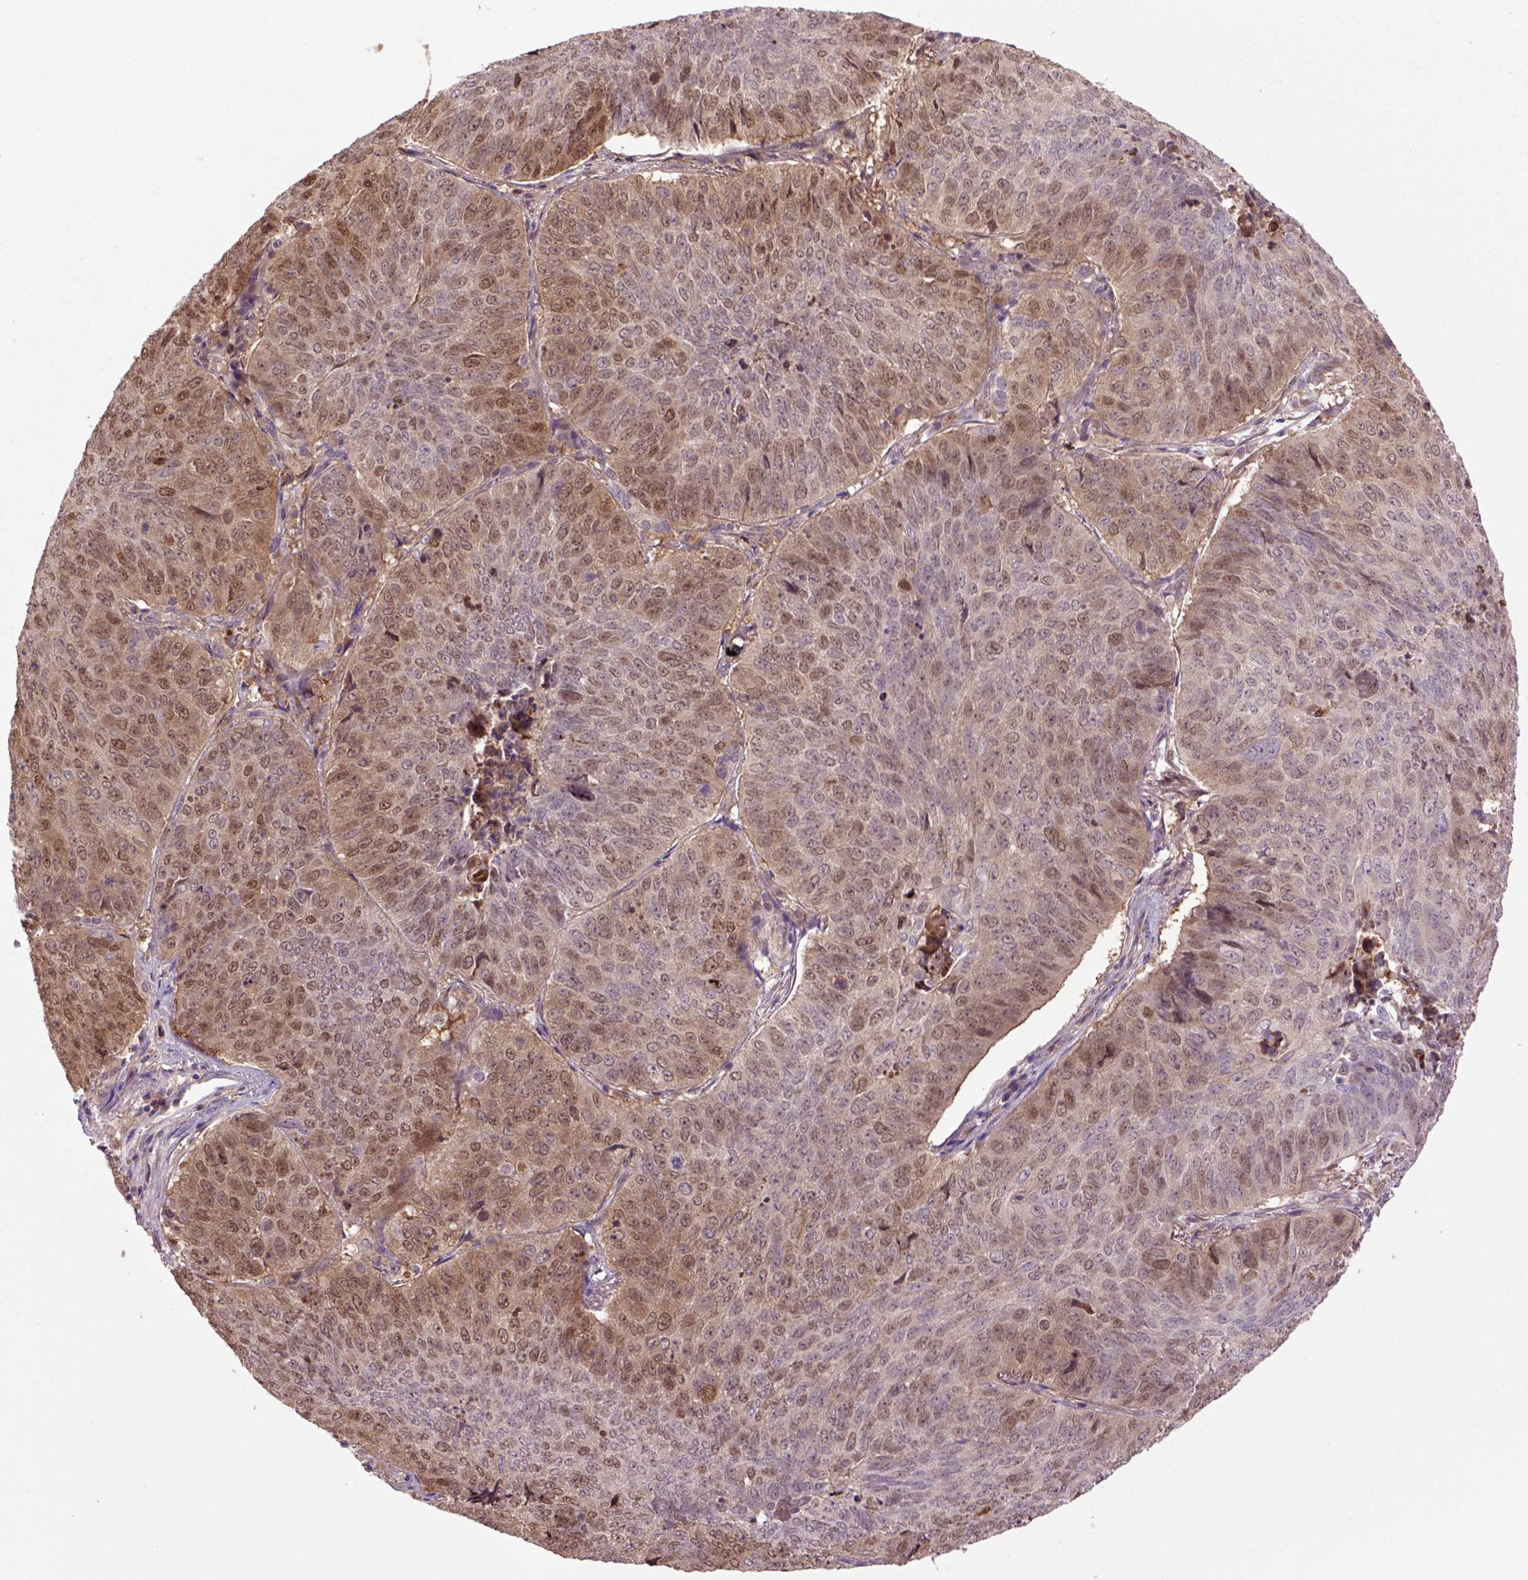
{"staining": {"intensity": "moderate", "quantity": ">75%", "location": "cytoplasmic/membranous,nuclear"}, "tissue": "lung cancer", "cell_type": "Tumor cells", "image_type": "cancer", "snomed": [{"axis": "morphology", "description": "Normal tissue, NOS"}, {"axis": "morphology", "description": "Squamous cell carcinoma, NOS"}, {"axis": "topography", "description": "Bronchus"}, {"axis": "topography", "description": "Lung"}], "caption": "DAB (3,3'-diaminobenzidine) immunohistochemical staining of squamous cell carcinoma (lung) demonstrates moderate cytoplasmic/membranous and nuclear protein expression in about >75% of tumor cells.", "gene": "HSPBP1", "patient": {"sex": "male", "age": 64}}